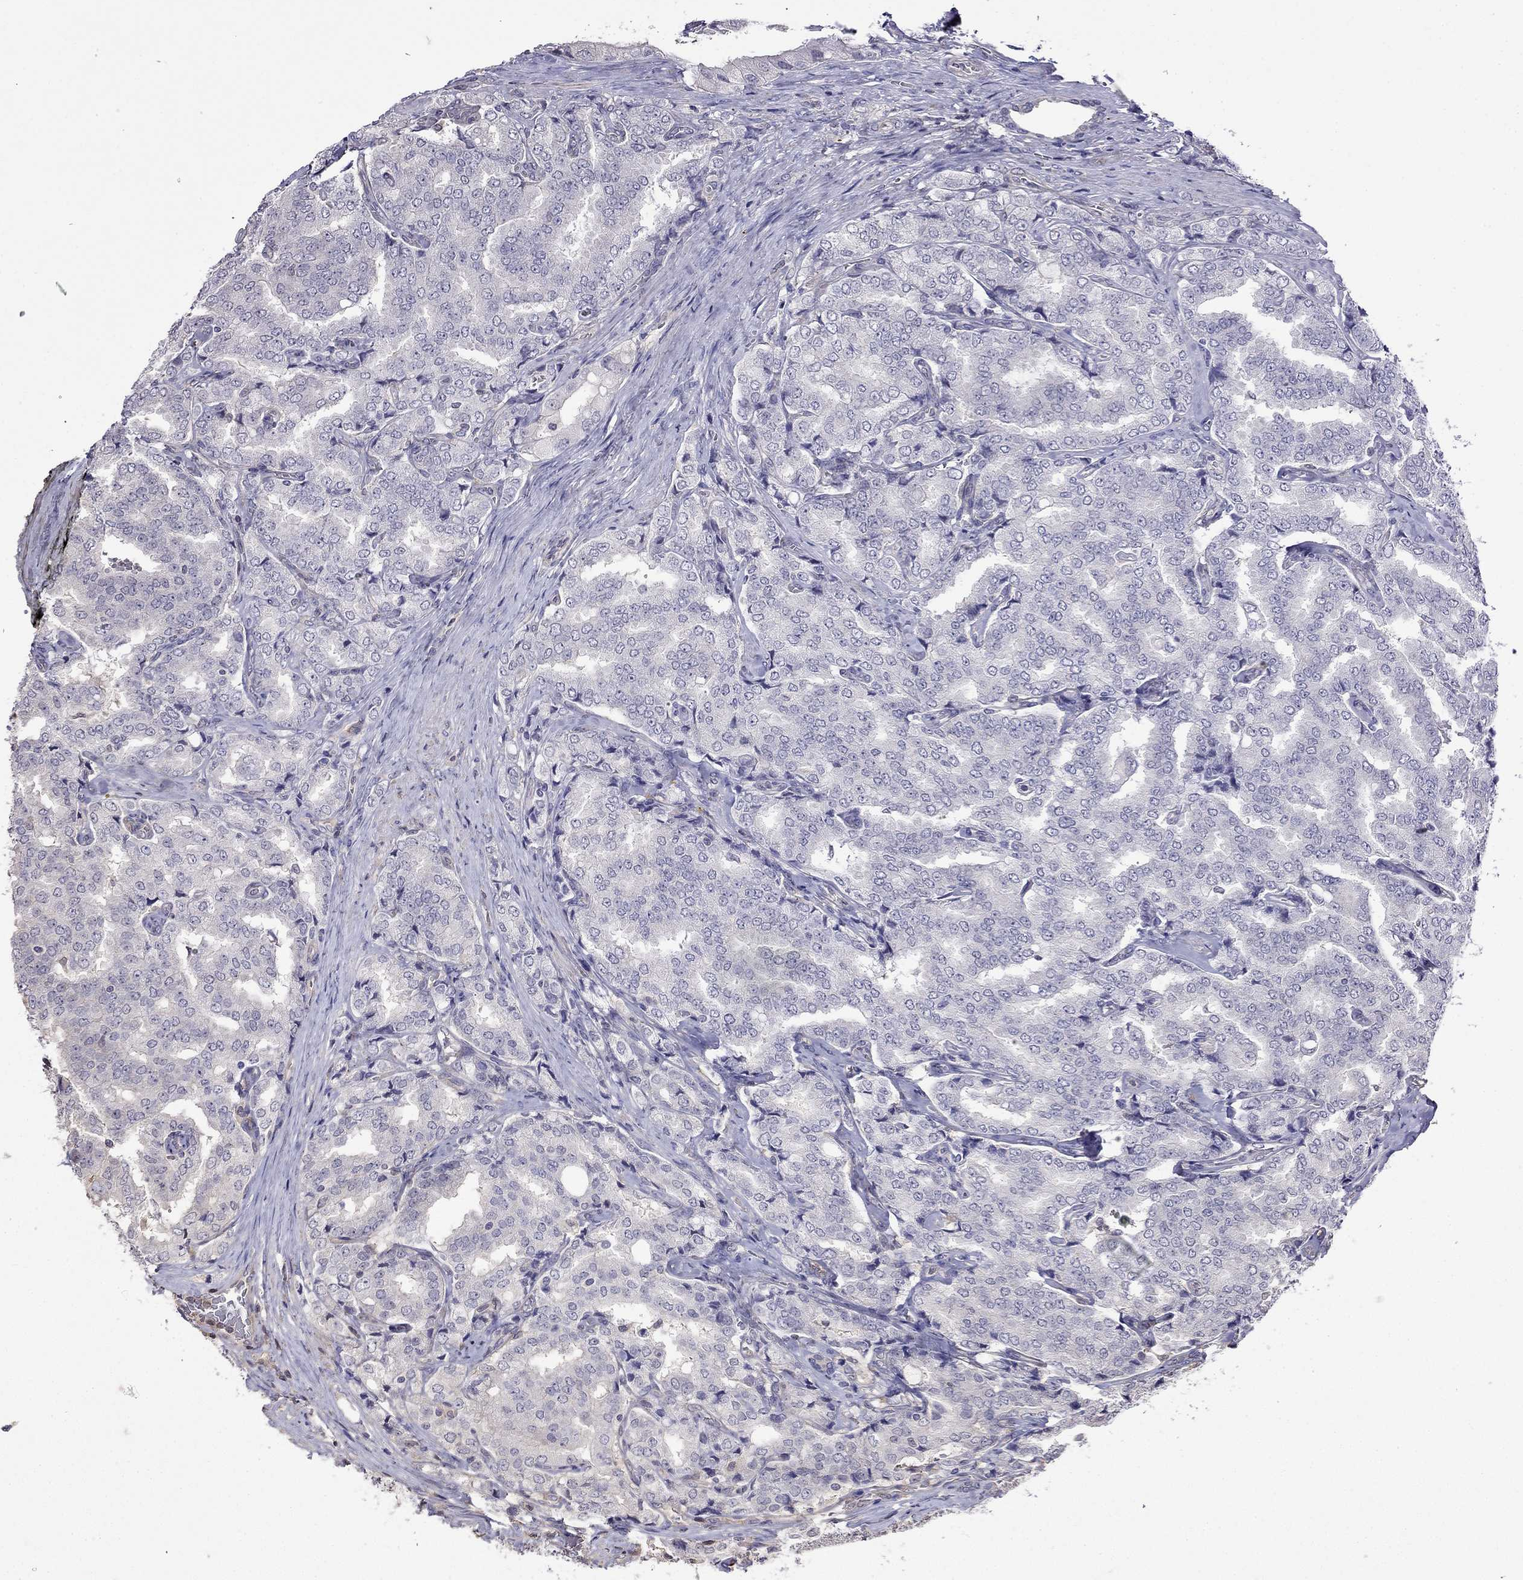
{"staining": {"intensity": "negative", "quantity": "none", "location": "none"}, "tissue": "prostate cancer", "cell_type": "Tumor cells", "image_type": "cancer", "snomed": [{"axis": "morphology", "description": "Adenocarcinoma, NOS"}, {"axis": "topography", "description": "Prostate"}], "caption": "There is no significant staining in tumor cells of prostate cancer (adenocarcinoma).", "gene": "GUCA1B", "patient": {"sex": "male", "age": 65}}